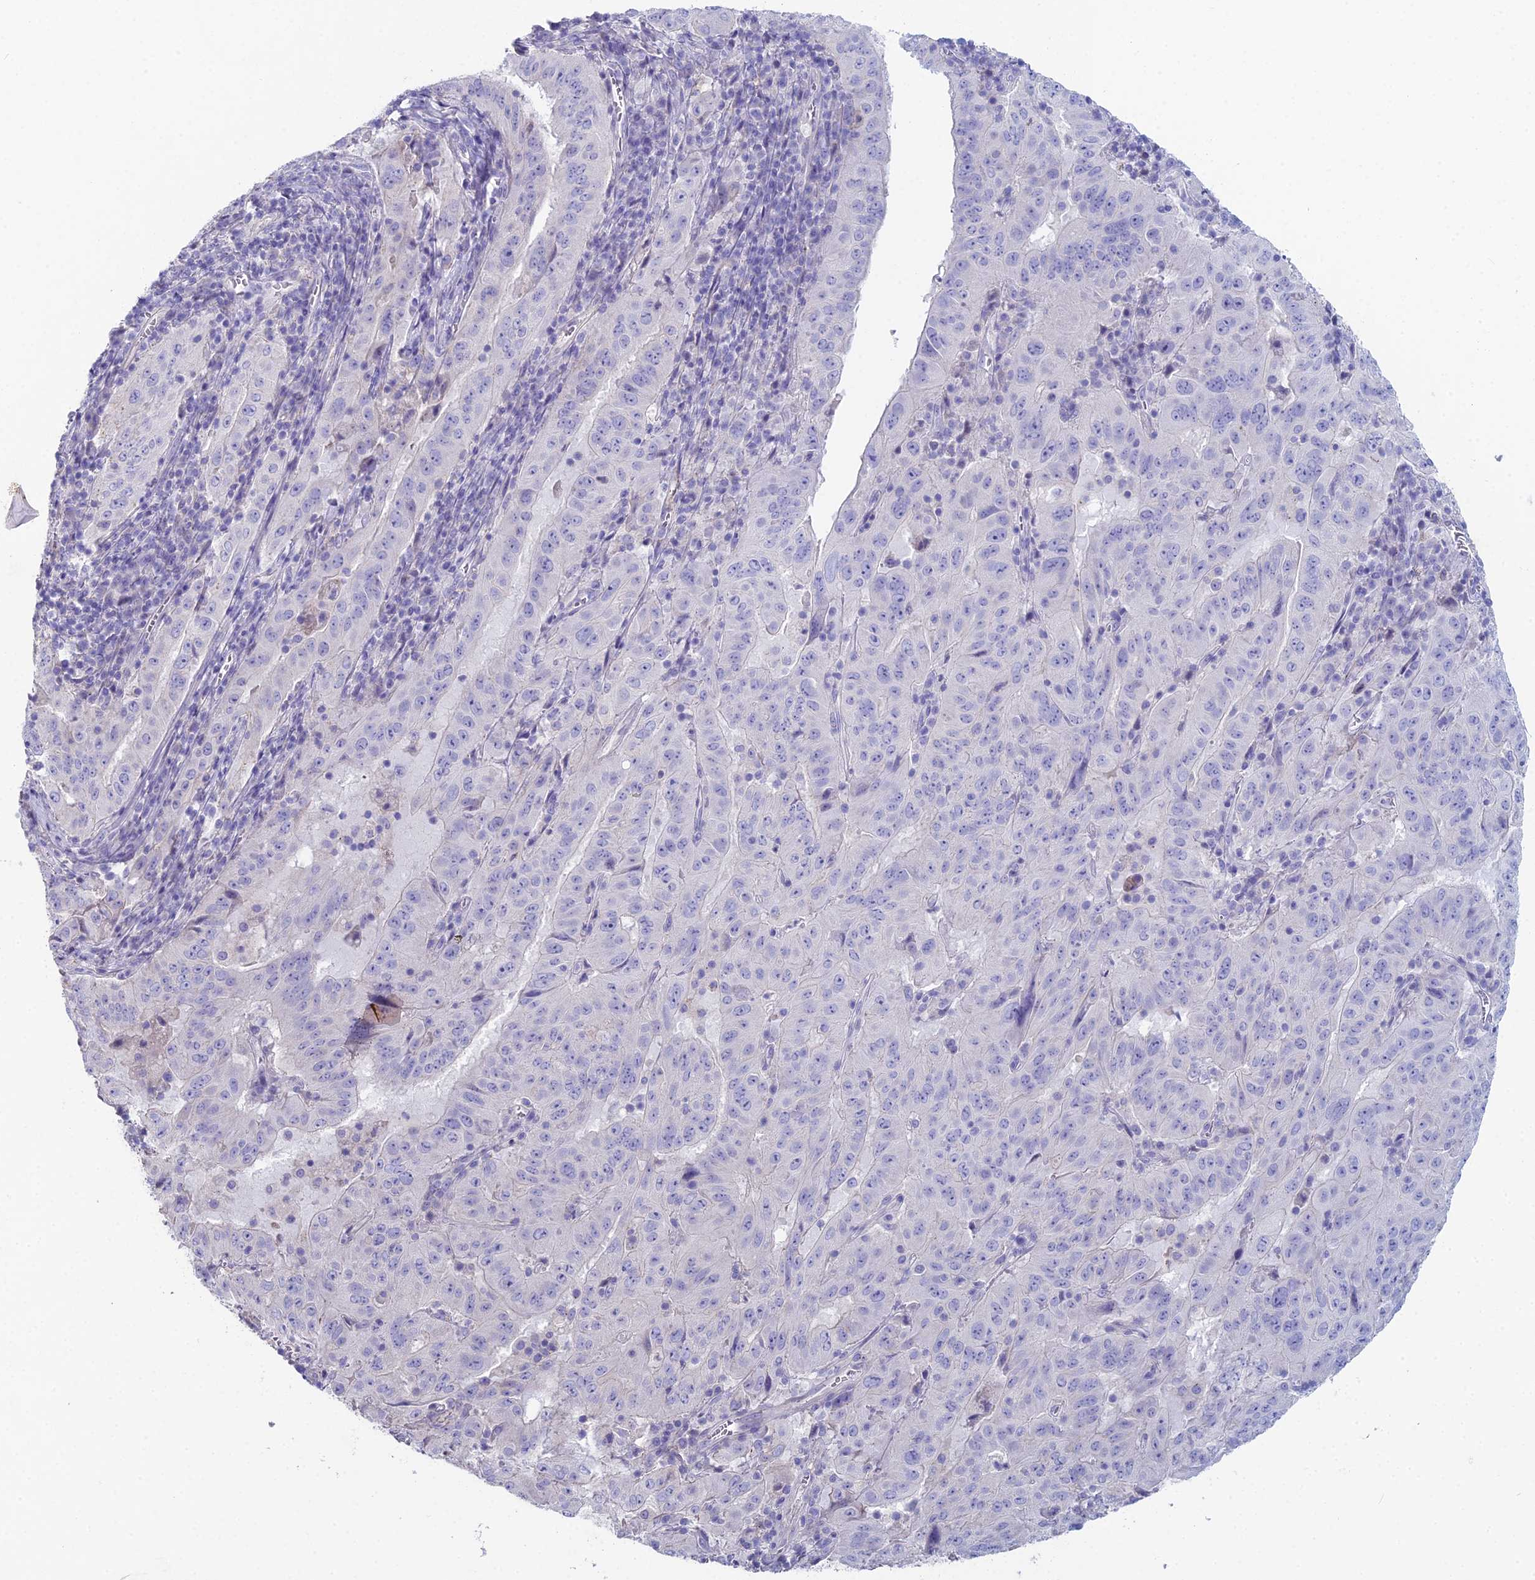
{"staining": {"intensity": "negative", "quantity": "none", "location": "none"}, "tissue": "pancreatic cancer", "cell_type": "Tumor cells", "image_type": "cancer", "snomed": [{"axis": "morphology", "description": "Adenocarcinoma, NOS"}, {"axis": "topography", "description": "Pancreas"}], "caption": "This is an IHC micrograph of adenocarcinoma (pancreatic). There is no positivity in tumor cells.", "gene": "NCAM1", "patient": {"sex": "male", "age": 63}}